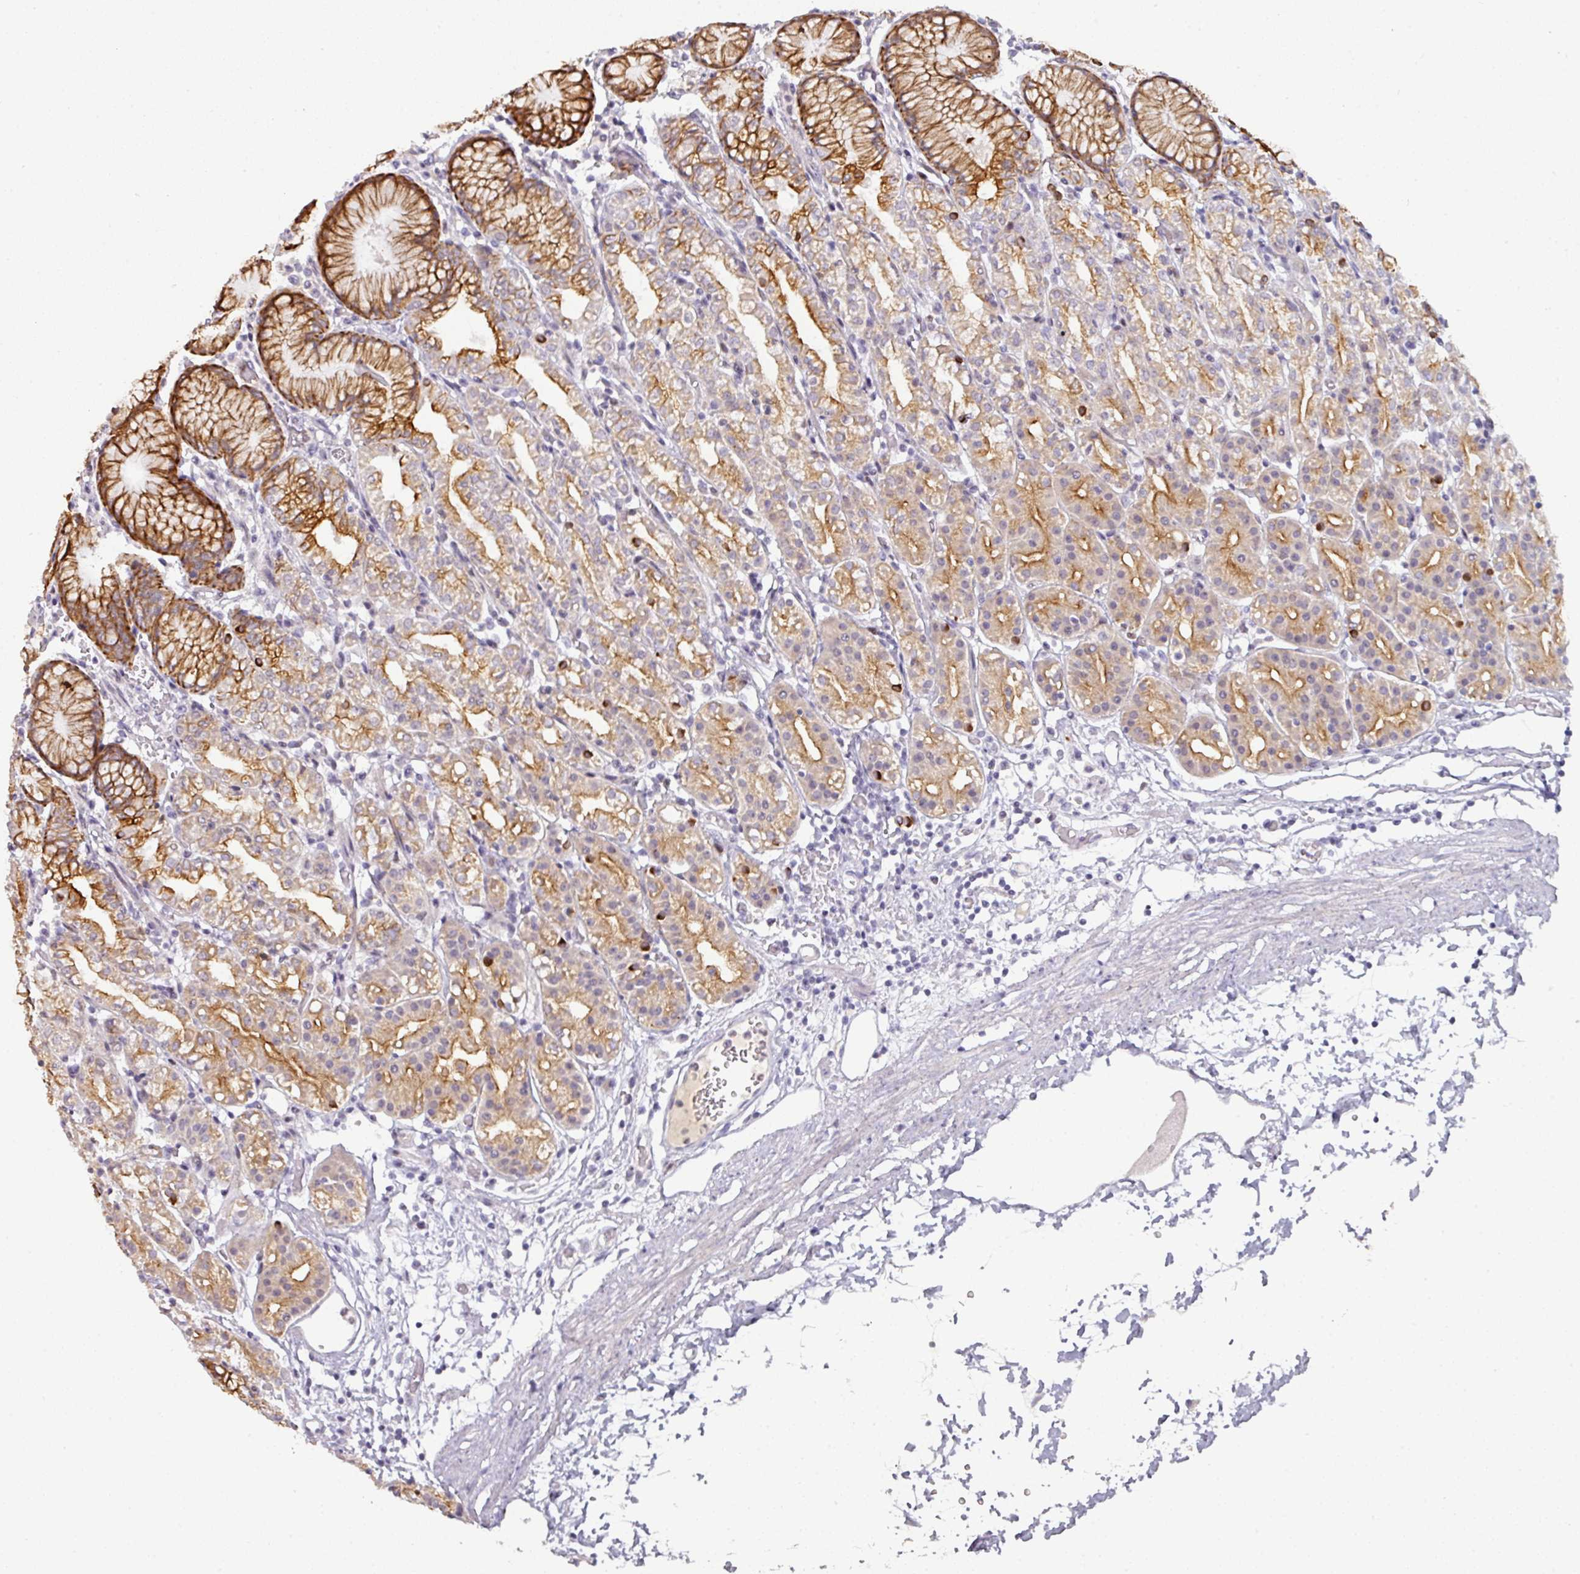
{"staining": {"intensity": "strong", "quantity": "25%-75%", "location": "cytoplasmic/membranous"}, "tissue": "stomach", "cell_type": "Glandular cells", "image_type": "normal", "snomed": [{"axis": "morphology", "description": "Normal tissue, NOS"}, {"axis": "topography", "description": "Stomach"}], "caption": "High-power microscopy captured an immunohistochemistry histopathology image of unremarkable stomach, revealing strong cytoplasmic/membranous expression in approximately 25%-75% of glandular cells. The staining was performed using DAB (3,3'-diaminobenzidine) to visualize the protein expression in brown, while the nuclei were stained in blue with hematoxylin (Magnification: 20x).", "gene": "GTF2H3", "patient": {"sex": "female", "age": 57}}